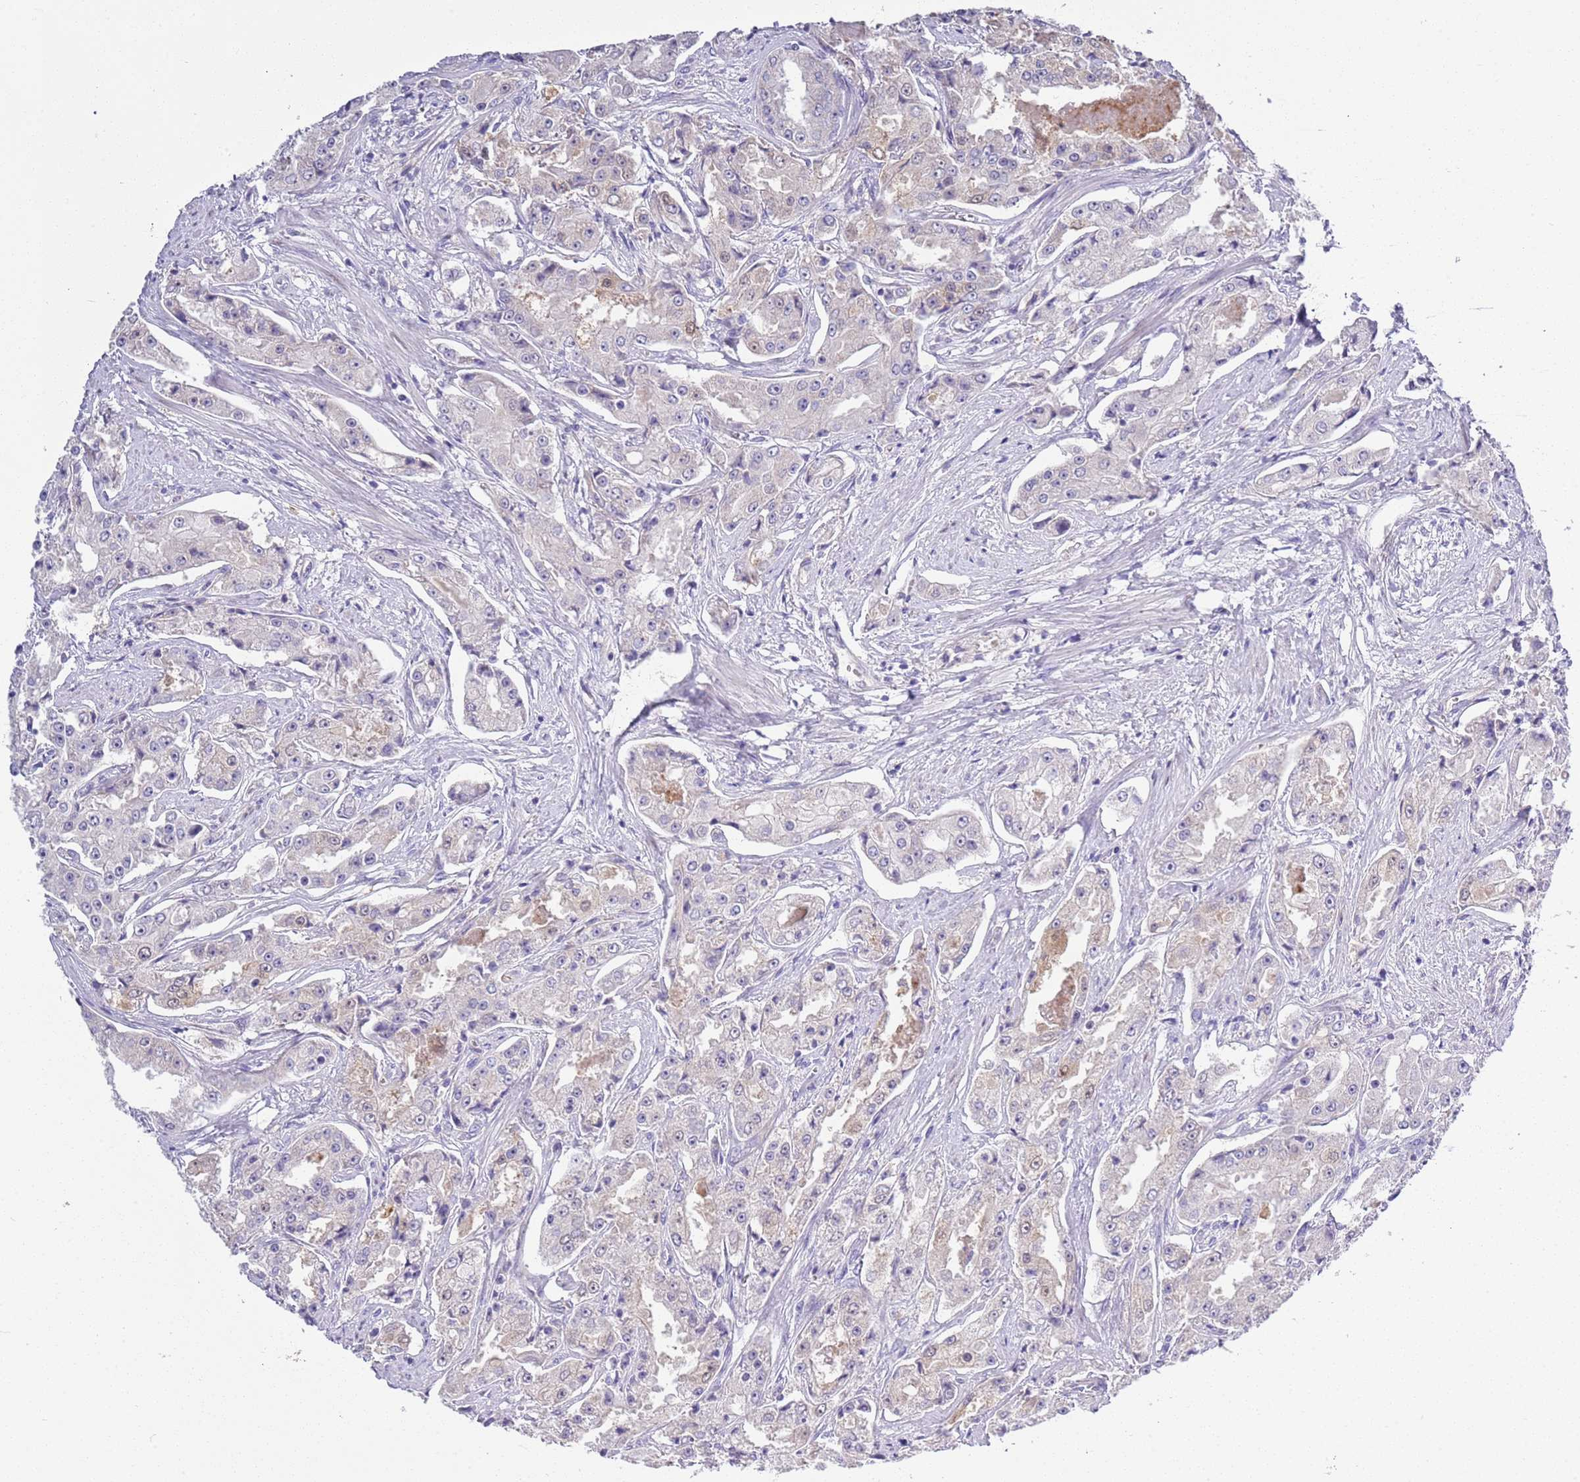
{"staining": {"intensity": "negative", "quantity": "none", "location": "none"}, "tissue": "prostate cancer", "cell_type": "Tumor cells", "image_type": "cancer", "snomed": [{"axis": "morphology", "description": "Adenocarcinoma, High grade"}, {"axis": "topography", "description": "Prostate"}], "caption": "Tumor cells are negative for protein expression in human adenocarcinoma (high-grade) (prostate). (Brightfield microscopy of DAB (3,3'-diaminobenzidine) immunohistochemistry (IHC) at high magnification).", "gene": "BRMS1L", "patient": {"sex": "male", "age": 73}}